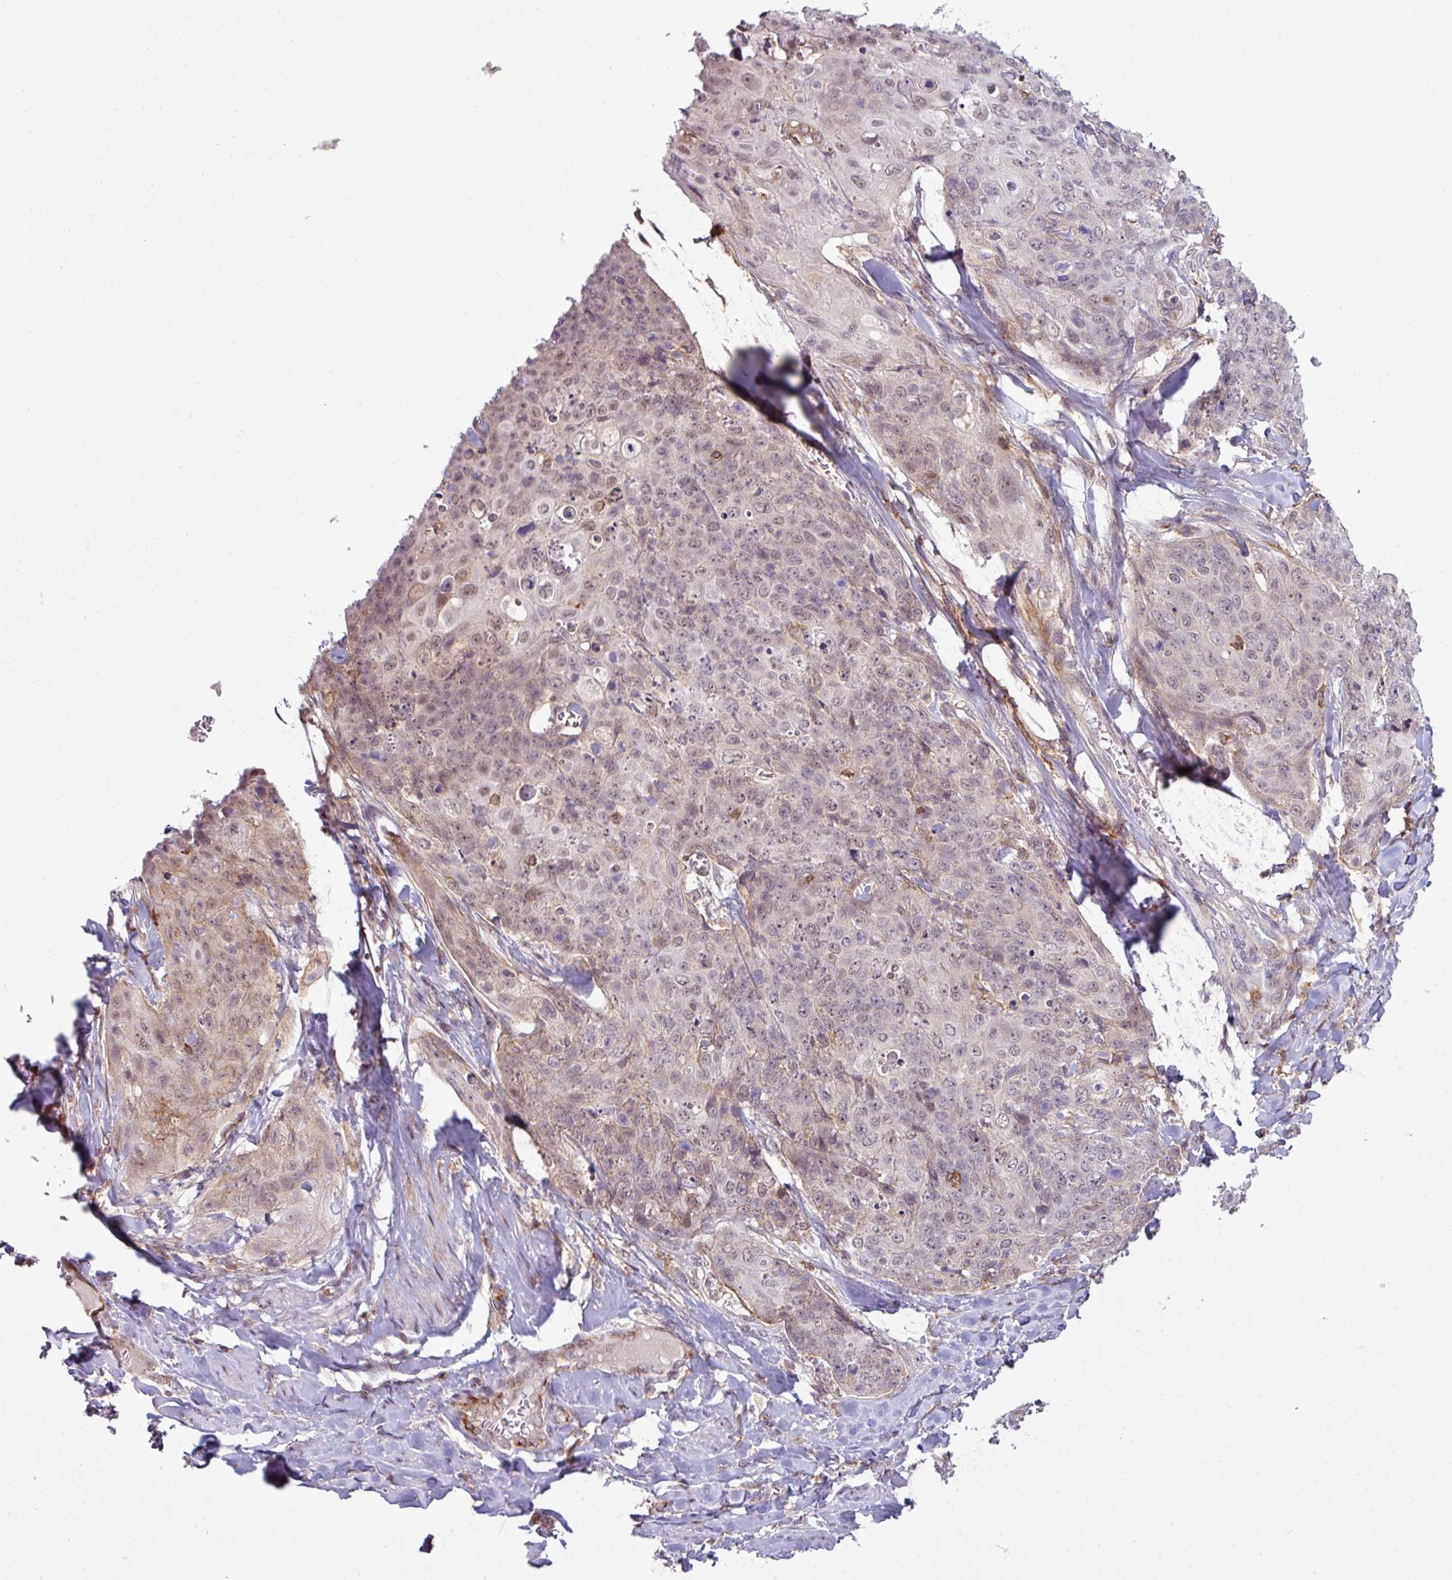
{"staining": {"intensity": "negative", "quantity": "none", "location": "none"}, "tissue": "skin cancer", "cell_type": "Tumor cells", "image_type": "cancer", "snomed": [{"axis": "morphology", "description": "Squamous cell carcinoma, NOS"}, {"axis": "topography", "description": "Skin"}, {"axis": "topography", "description": "Vulva"}], "caption": "An image of squamous cell carcinoma (skin) stained for a protein demonstrates no brown staining in tumor cells.", "gene": "ZC2HC1C", "patient": {"sex": "female", "age": 85}}